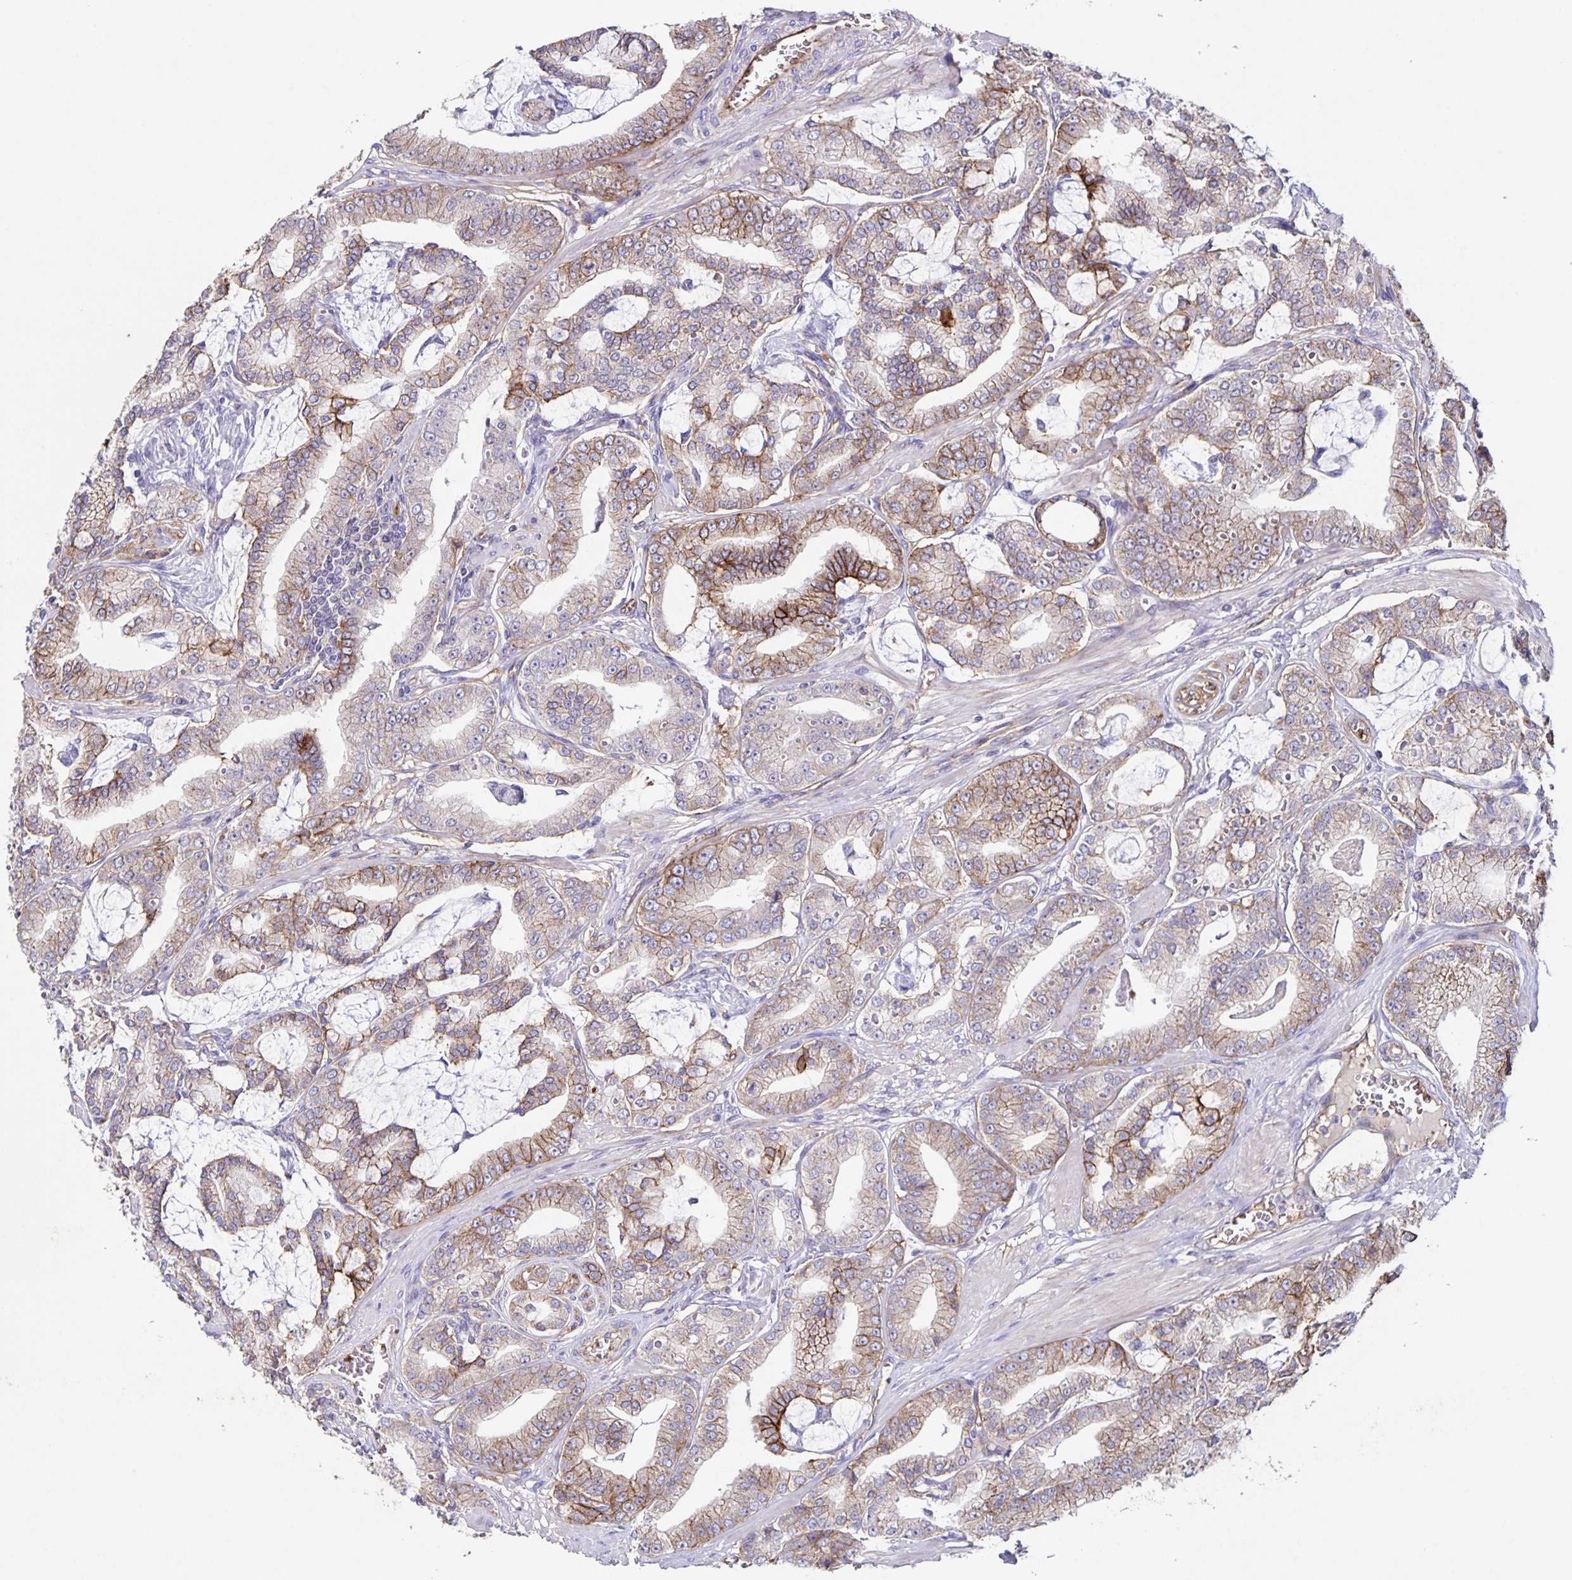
{"staining": {"intensity": "moderate", "quantity": "<25%", "location": "cytoplasmic/membranous"}, "tissue": "prostate cancer", "cell_type": "Tumor cells", "image_type": "cancer", "snomed": [{"axis": "morphology", "description": "Adenocarcinoma, High grade"}, {"axis": "topography", "description": "Prostate"}], "caption": "A high-resolution histopathology image shows immunohistochemistry (IHC) staining of high-grade adenocarcinoma (prostate), which demonstrates moderate cytoplasmic/membranous staining in about <25% of tumor cells.", "gene": "ITGA2", "patient": {"sex": "male", "age": 71}}